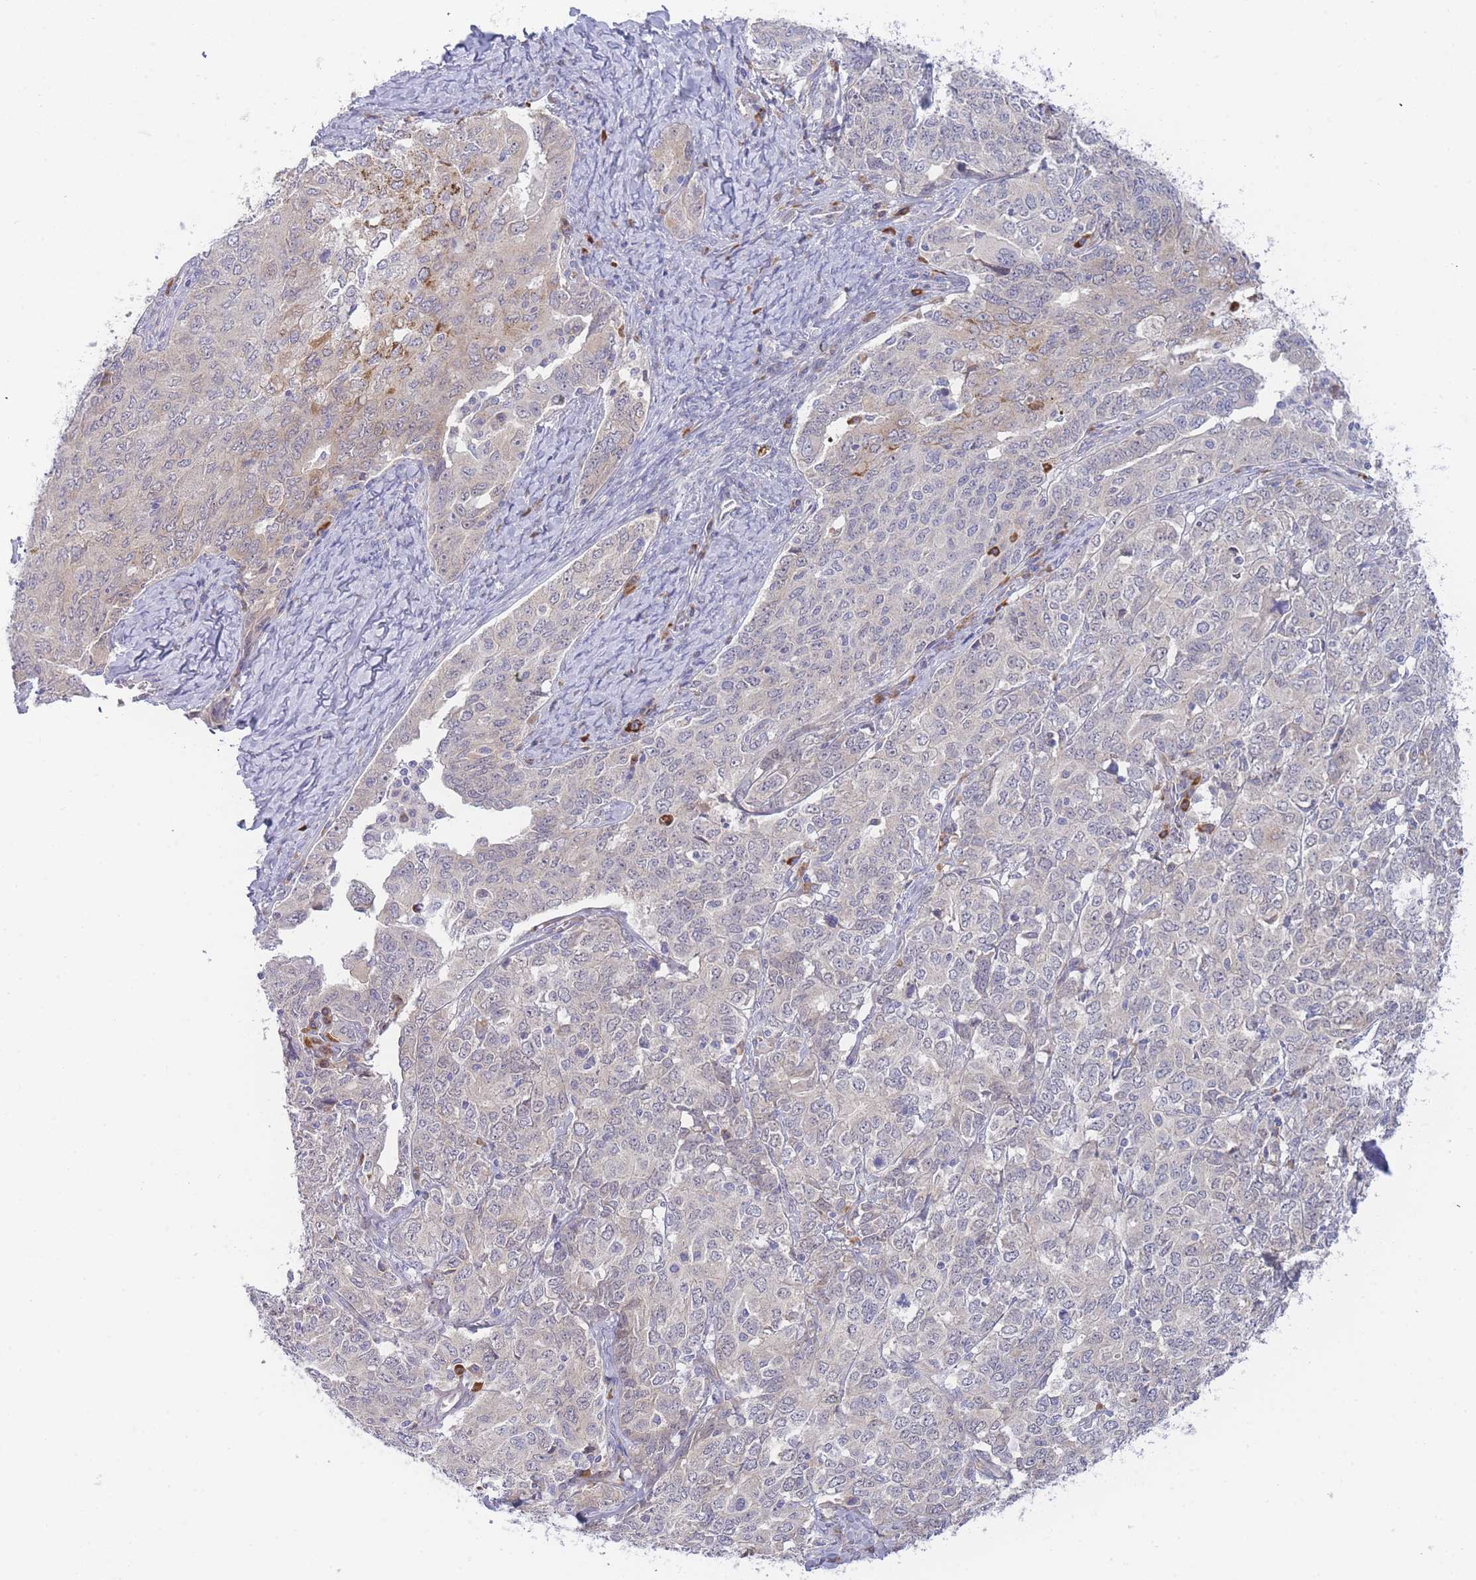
{"staining": {"intensity": "negative", "quantity": "none", "location": "none"}, "tissue": "ovarian cancer", "cell_type": "Tumor cells", "image_type": "cancer", "snomed": [{"axis": "morphology", "description": "Carcinoma, endometroid"}, {"axis": "topography", "description": "Ovary"}], "caption": "Tumor cells show no significant protein positivity in ovarian cancer.", "gene": "ZNF510", "patient": {"sex": "female", "age": 62}}